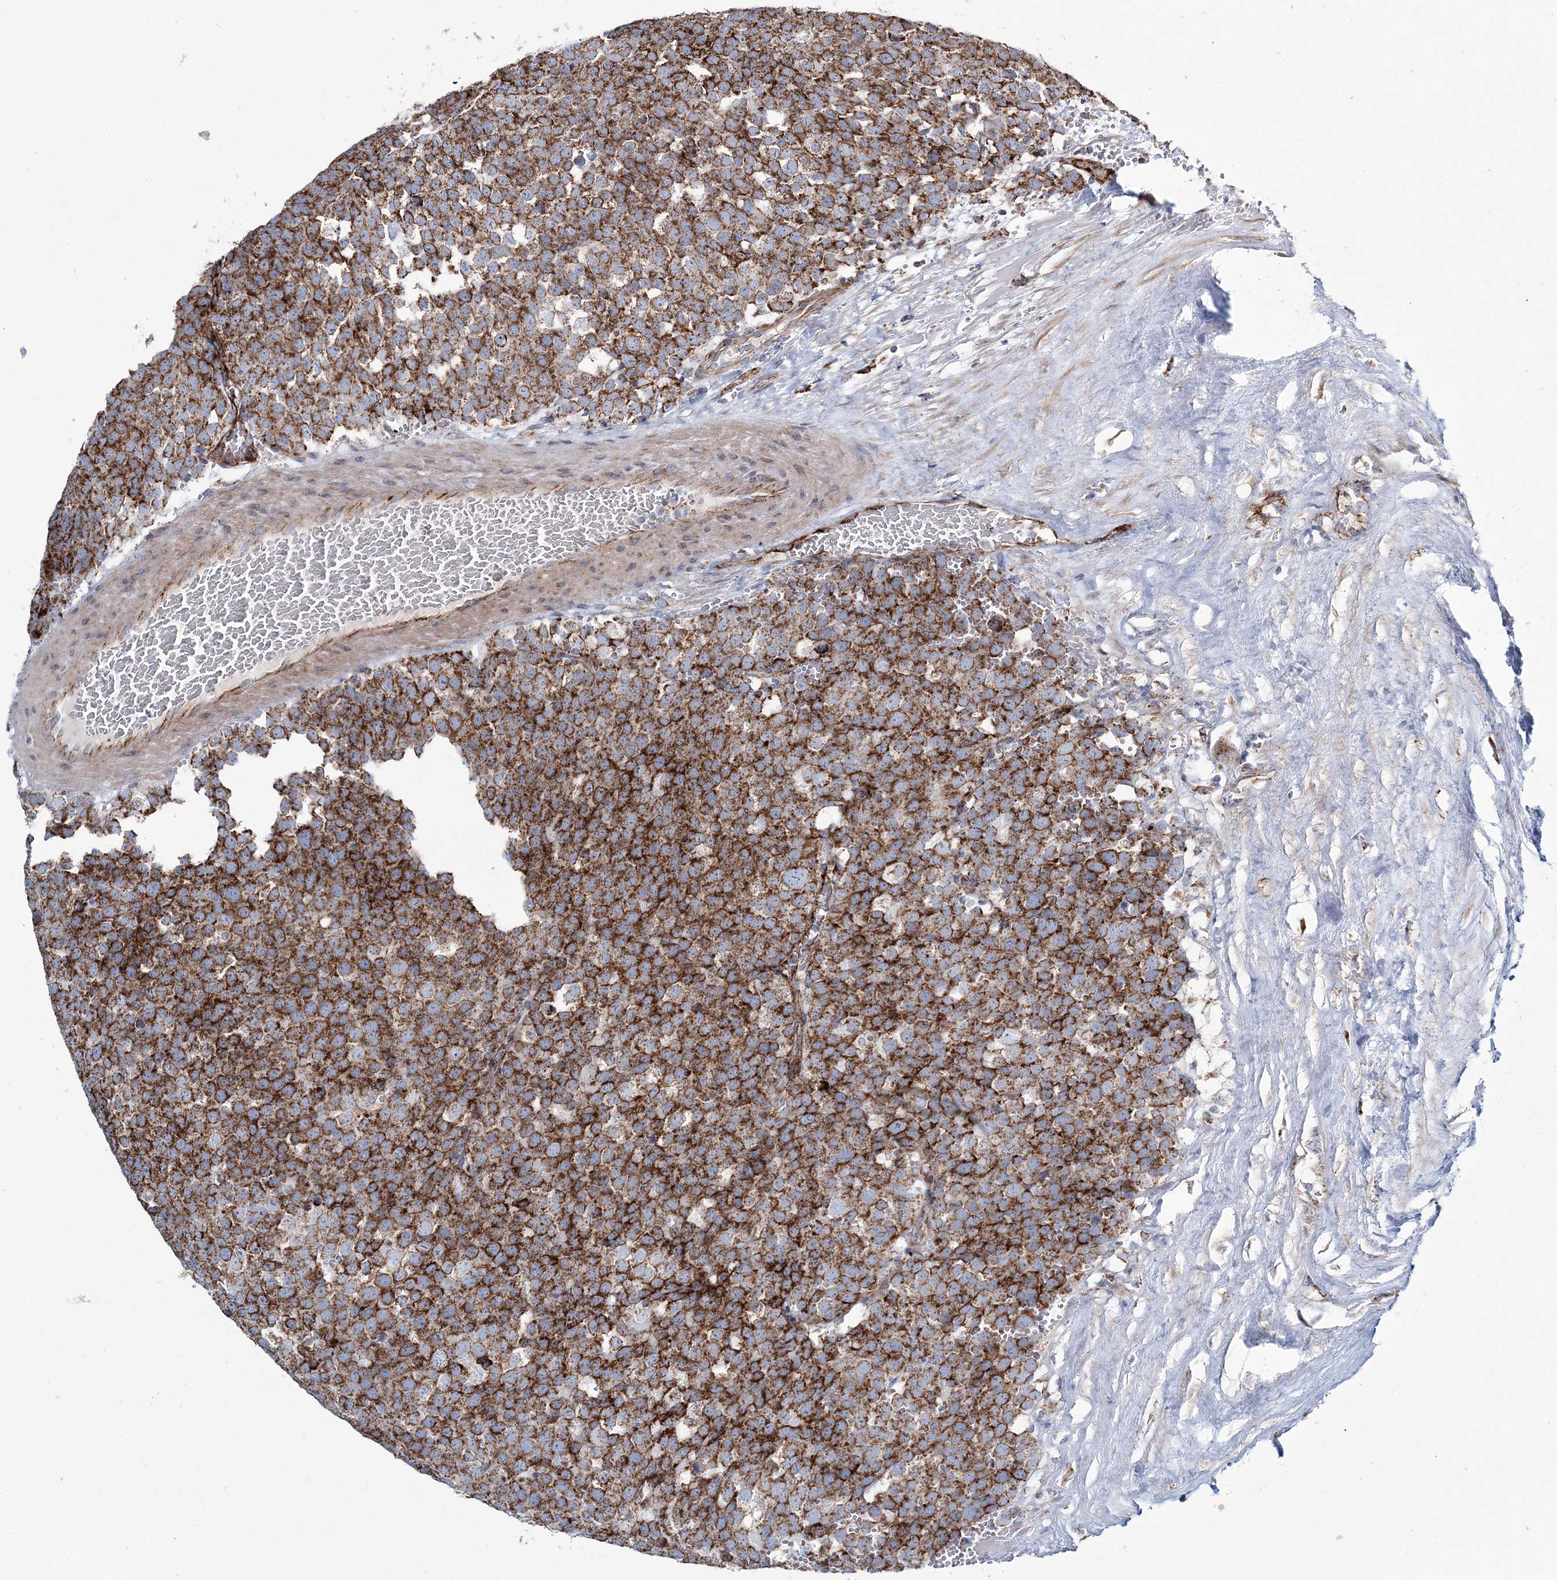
{"staining": {"intensity": "strong", "quantity": ">75%", "location": "cytoplasmic/membranous"}, "tissue": "testis cancer", "cell_type": "Tumor cells", "image_type": "cancer", "snomed": [{"axis": "morphology", "description": "Seminoma, NOS"}, {"axis": "topography", "description": "Testis"}], "caption": "Immunohistochemistry (DAB (3,3'-diaminobenzidine)) staining of testis cancer shows strong cytoplasmic/membranous protein positivity in about >75% of tumor cells.", "gene": "ARHGAP6", "patient": {"sex": "male", "age": 71}}